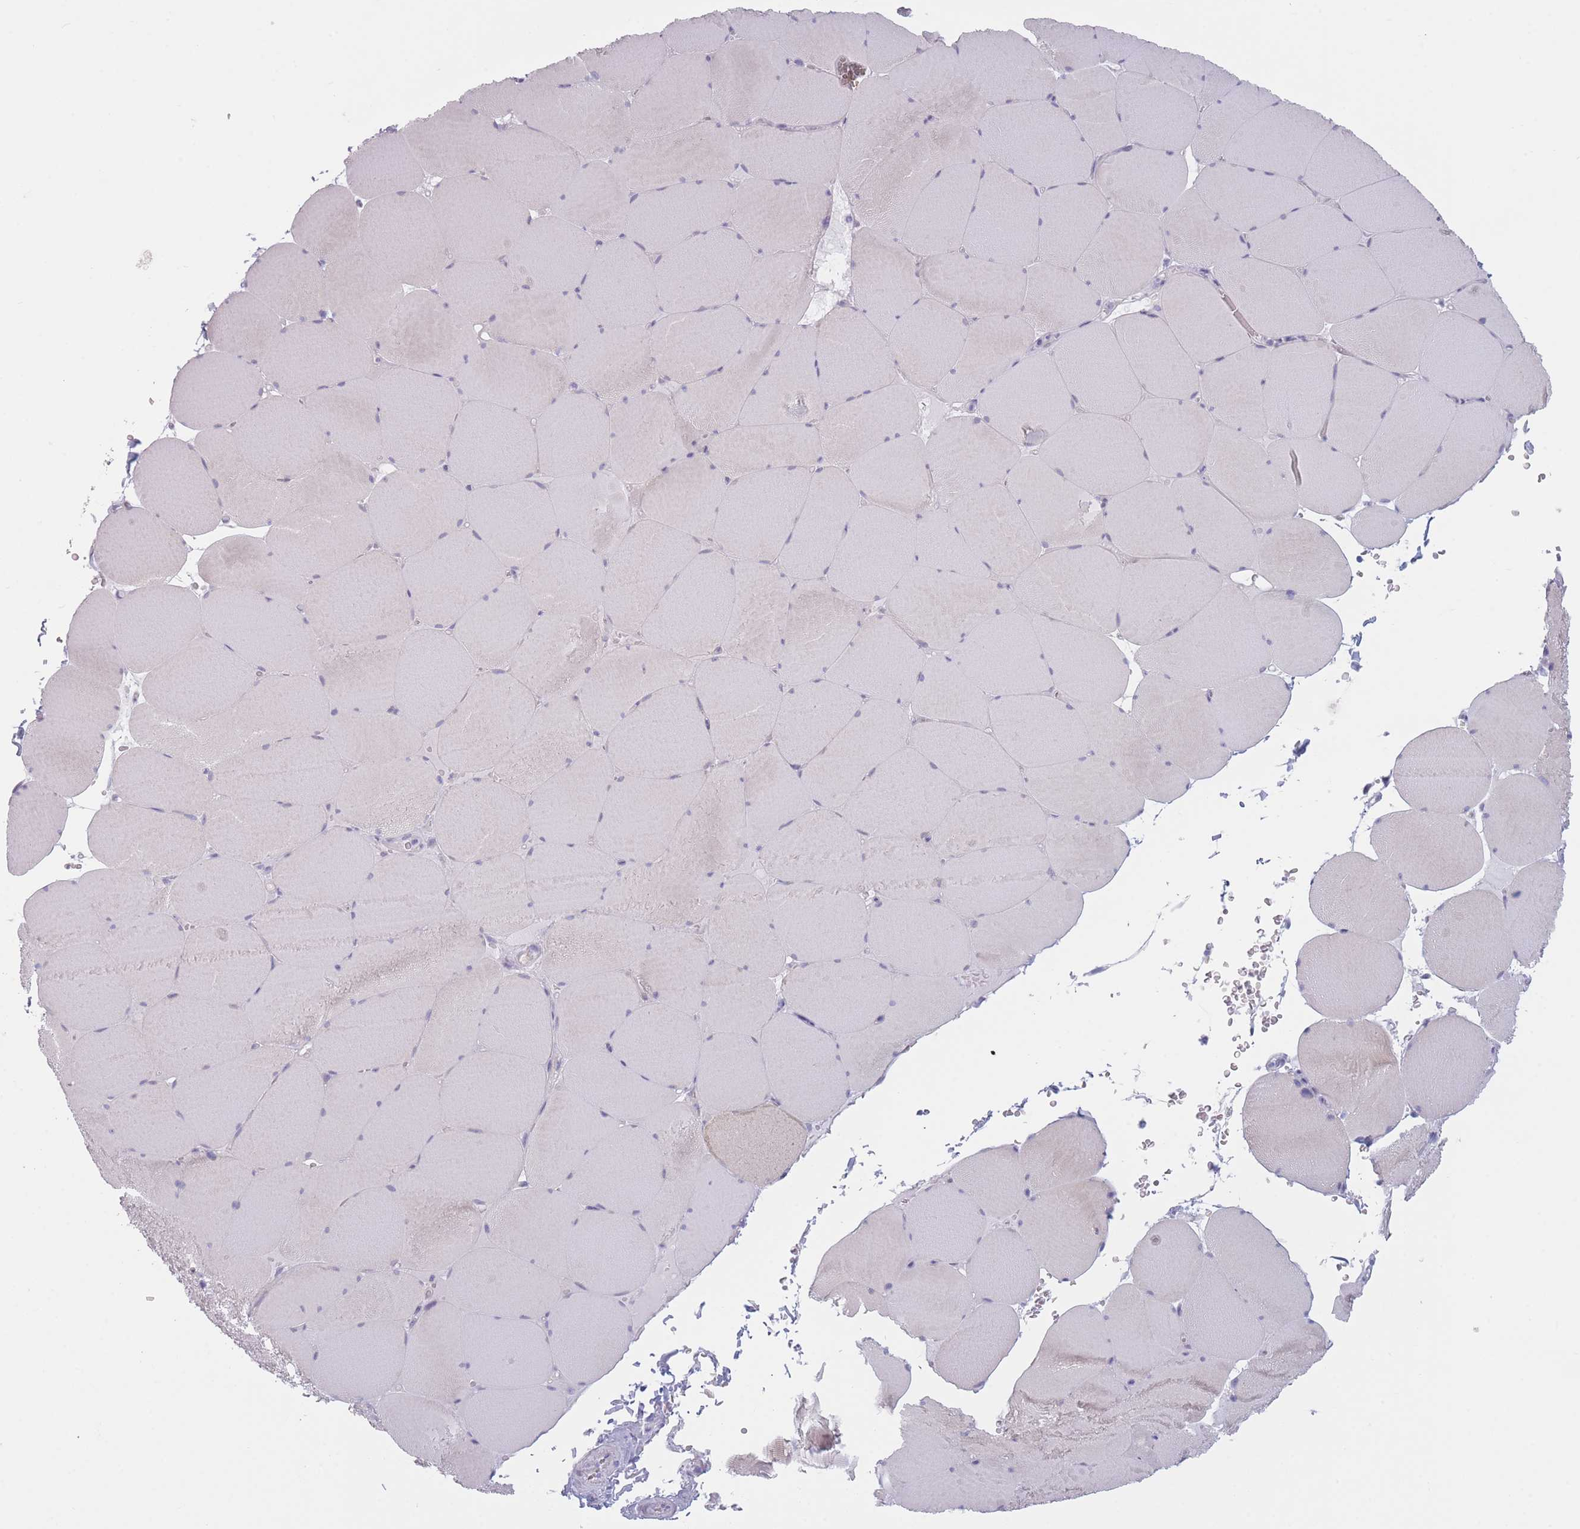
{"staining": {"intensity": "weak", "quantity": "25%-75%", "location": "cytoplasmic/membranous"}, "tissue": "skeletal muscle", "cell_type": "Myocytes", "image_type": "normal", "snomed": [{"axis": "morphology", "description": "Normal tissue, NOS"}, {"axis": "topography", "description": "Skeletal muscle"}, {"axis": "topography", "description": "Head-Neck"}], "caption": "About 25%-75% of myocytes in normal skeletal muscle reveal weak cytoplasmic/membranous protein expression as visualized by brown immunohistochemical staining.", "gene": "PLEKHG2", "patient": {"sex": "male", "age": 66}}